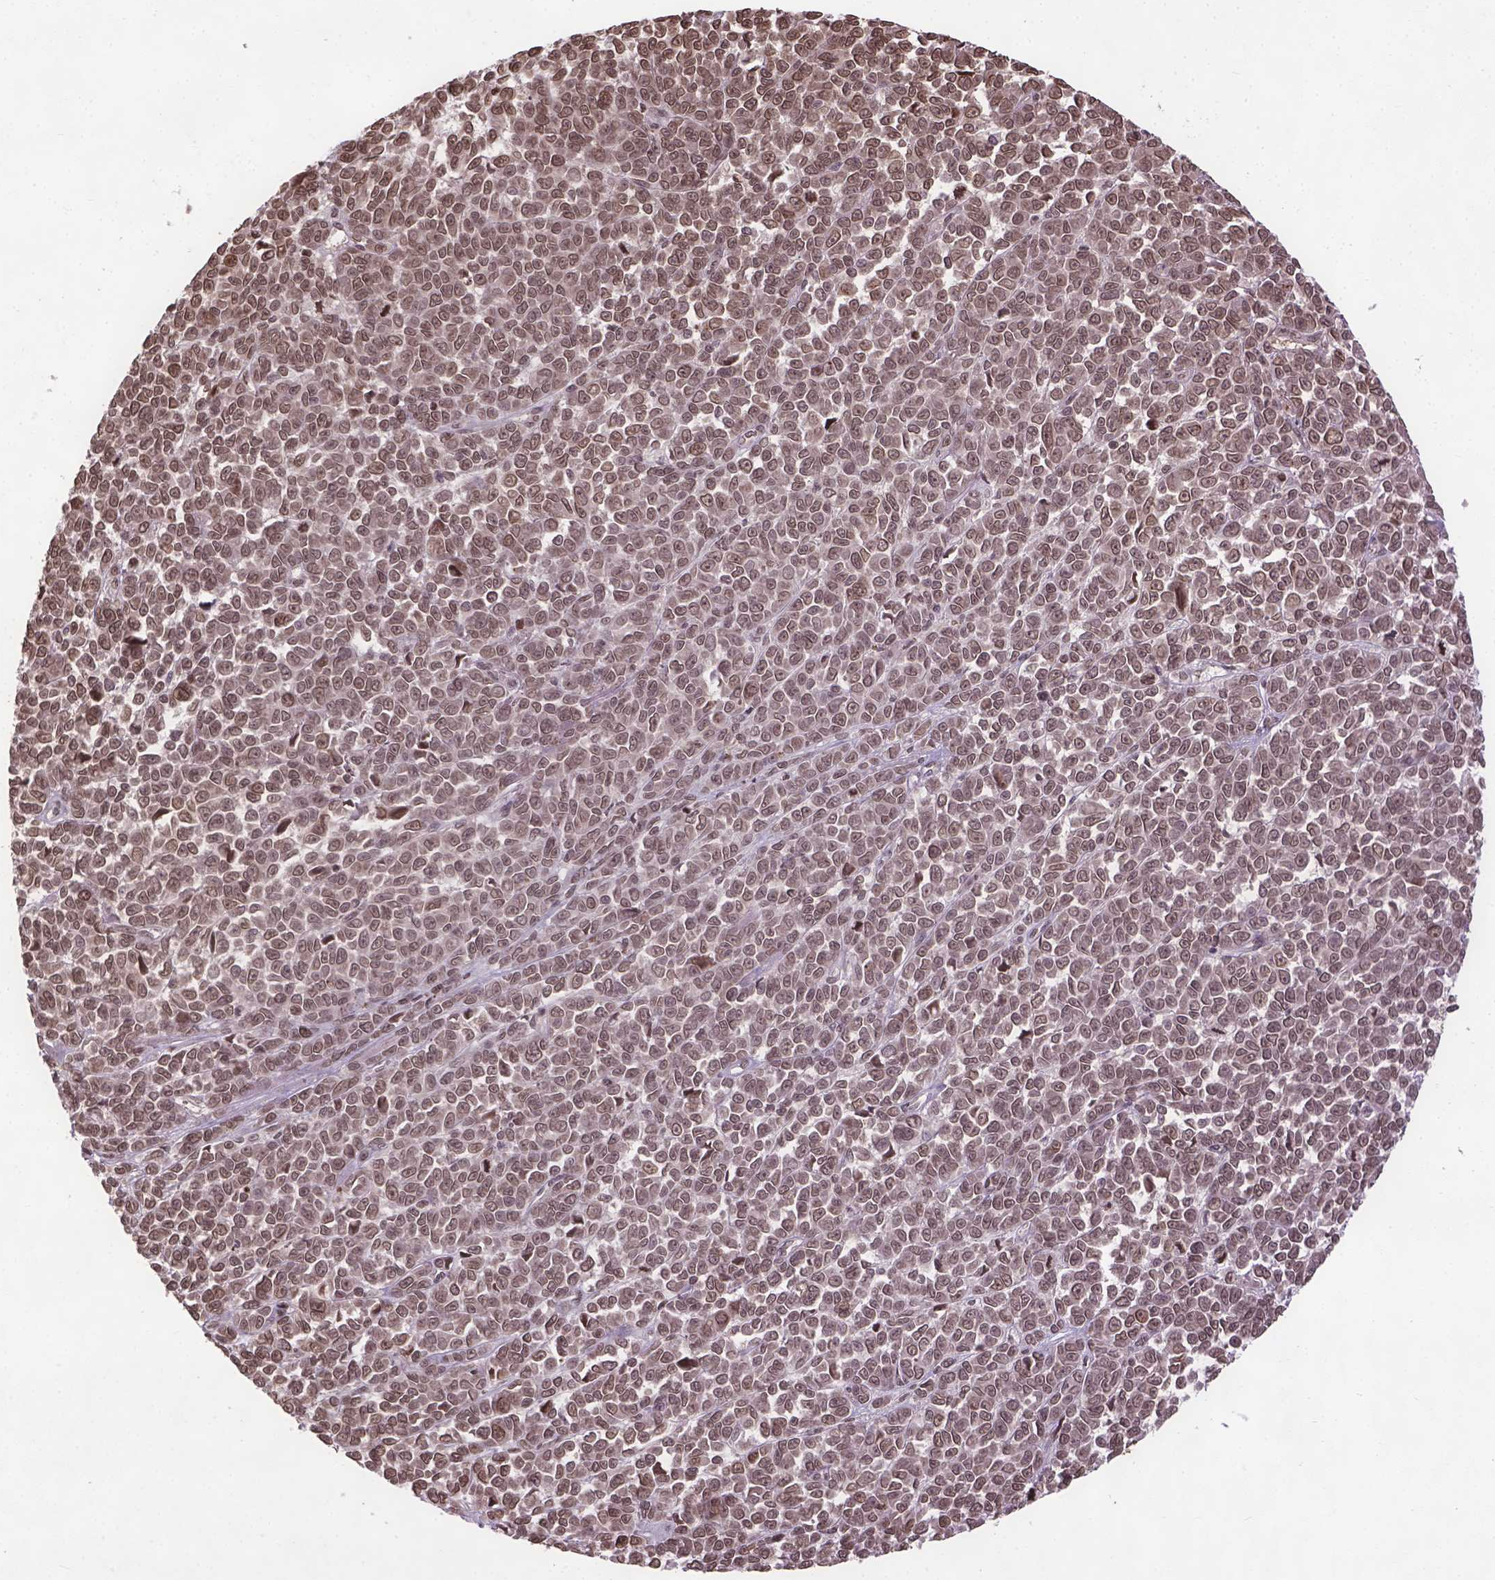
{"staining": {"intensity": "moderate", "quantity": ">75%", "location": "nuclear"}, "tissue": "melanoma", "cell_type": "Tumor cells", "image_type": "cancer", "snomed": [{"axis": "morphology", "description": "Malignant melanoma, NOS"}, {"axis": "topography", "description": "Skin"}], "caption": "This is a photomicrograph of immunohistochemistry (IHC) staining of malignant melanoma, which shows moderate staining in the nuclear of tumor cells.", "gene": "BANF1", "patient": {"sex": "female", "age": 95}}